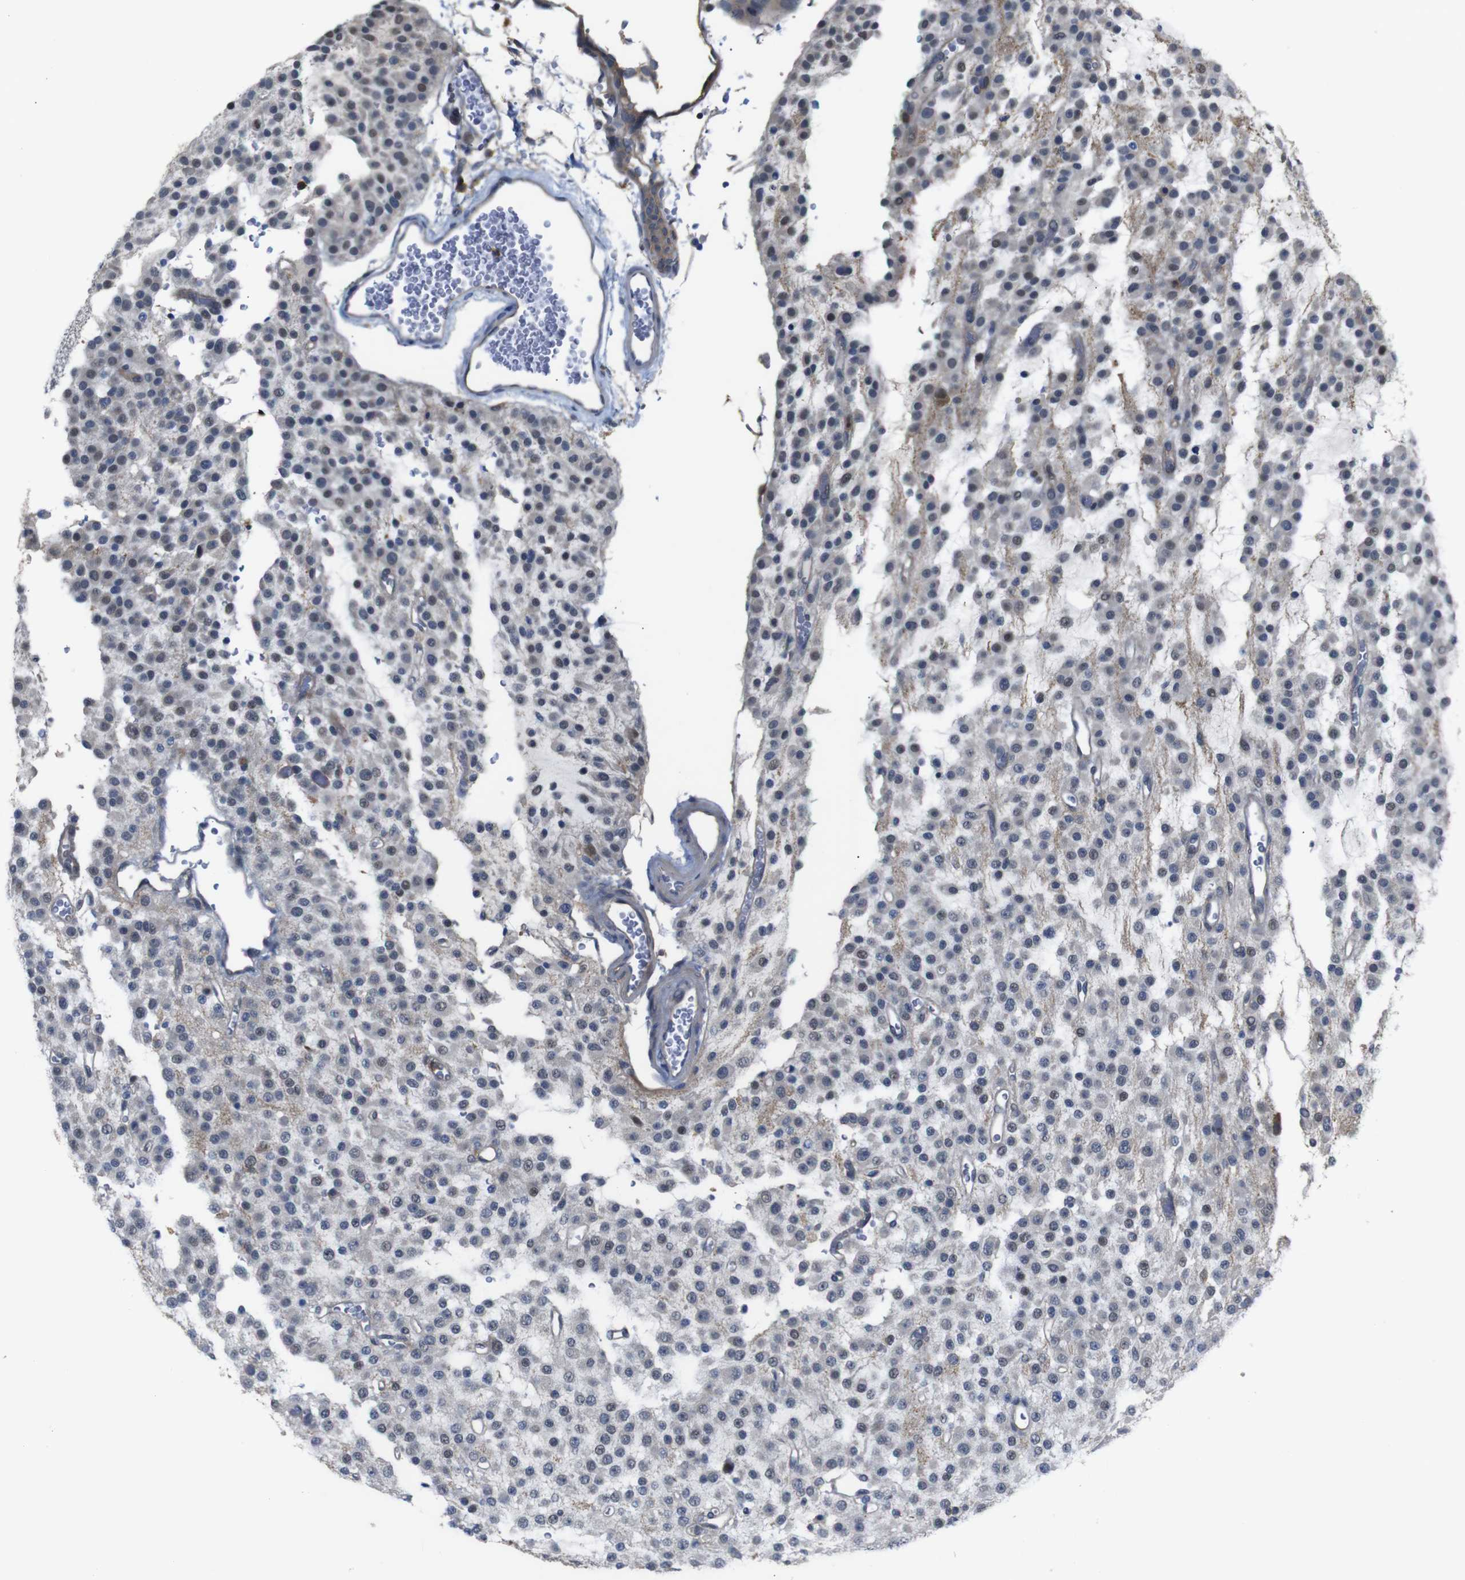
{"staining": {"intensity": "weak", "quantity": "<25%", "location": "cytoplasmic/membranous"}, "tissue": "glioma", "cell_type": "Tumor cells", "image_type": "cancer", "snomed": [{"axis": "morphology", "description": "Glioma, malignant, Low grade"}, {"axis": "topography", "description": "Brain"}], "caption": "The histopathology image shows no significant positivity in tumor cells of glioma. Nuclei are stained in blue.", "gene": "BRWD3", "patient": {"sex": "male", "age": 38}}